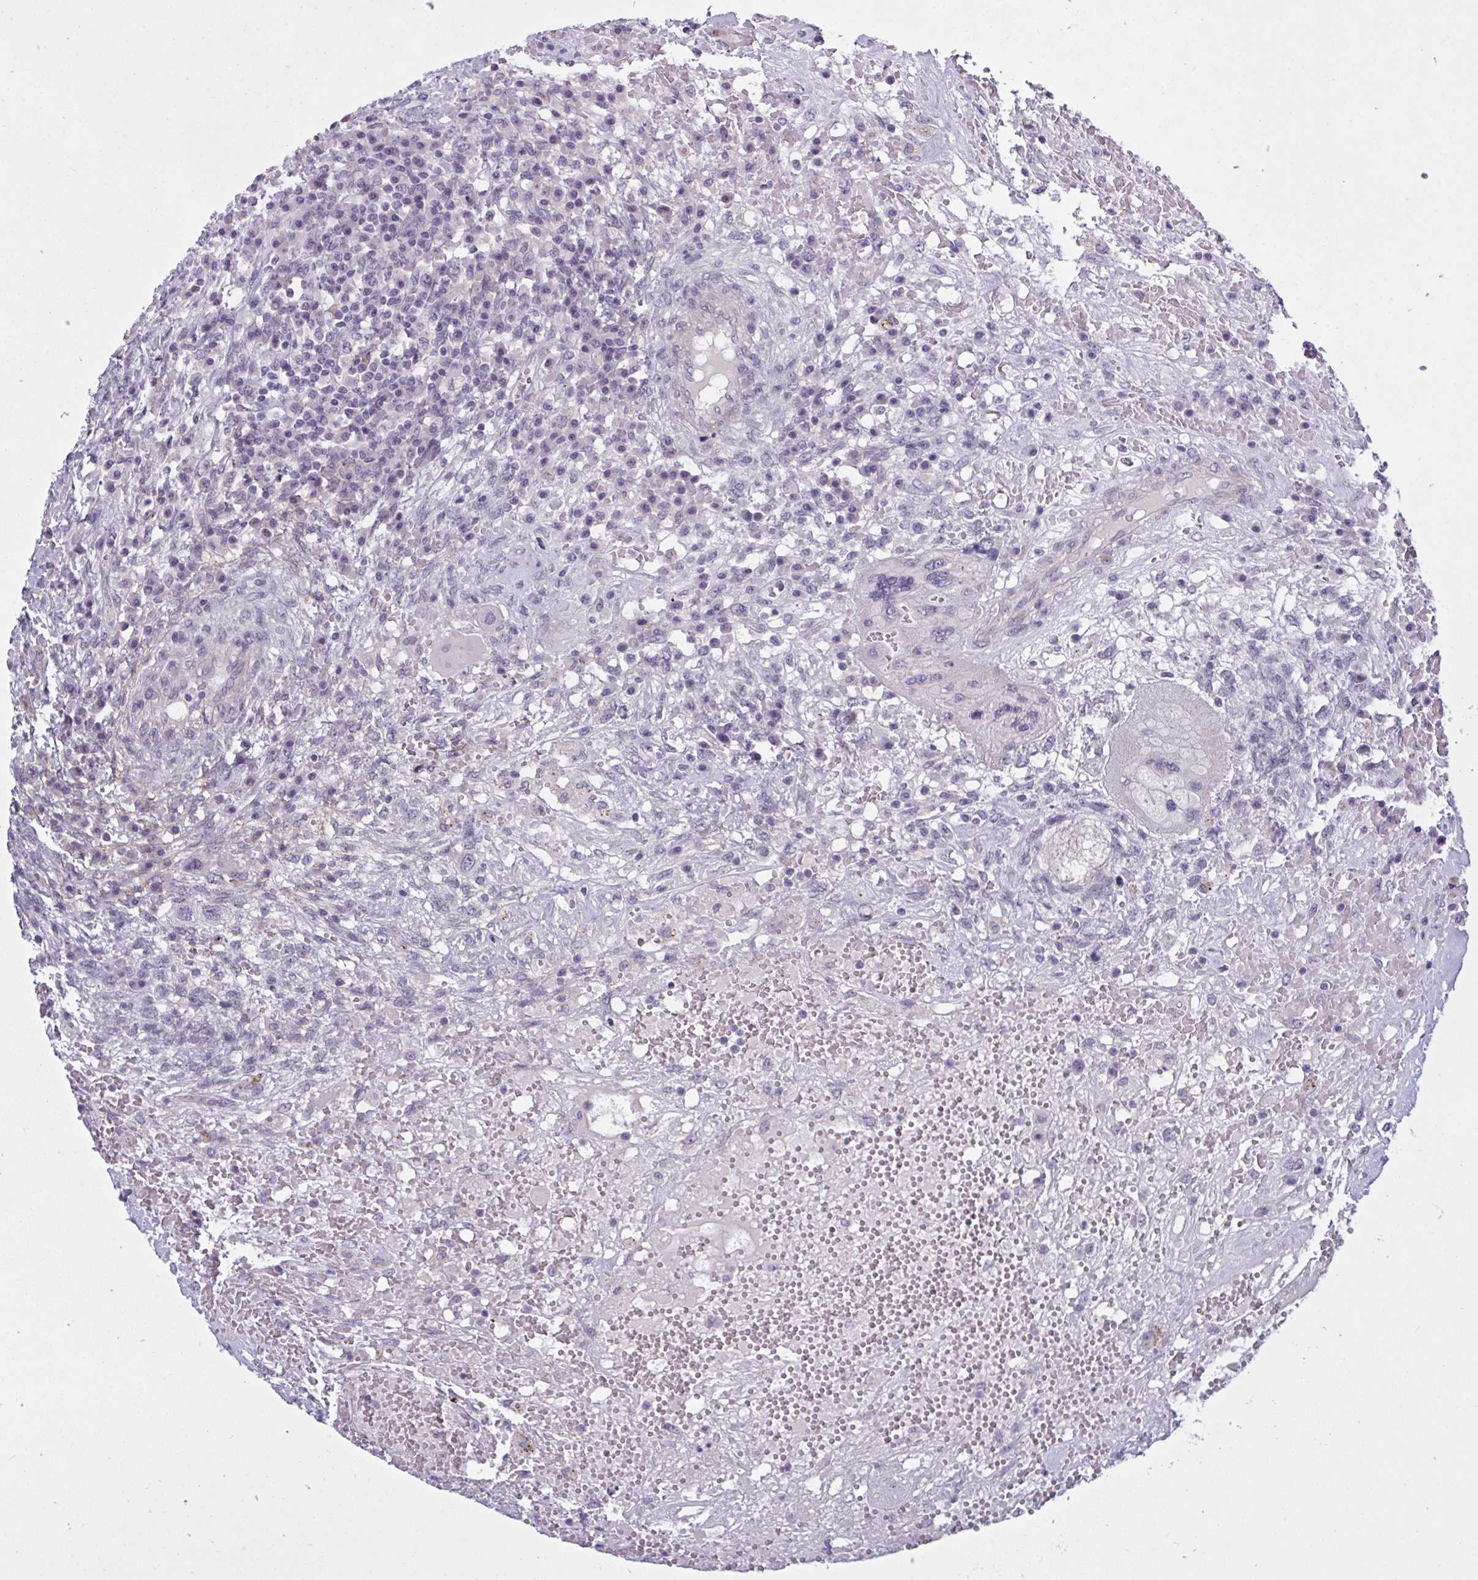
{"staining": {"intensity": "negative", "quantity": "none", "location": "none"}, "tissue": "testis cancer", "cell_type": "Tumor cells", "image_type": "cancer", "snomed": [{"axis": "morphology", "description": "Carcinoma, Embryonal, NOS"}, {"axis": "topography", "description": "Testis"}], "caption": "There is no significant expression in tumor cells of embryonal carcinoma (testis).", "gene": "TCEAL8", "patient": {"sex": "male", "age": 26}}